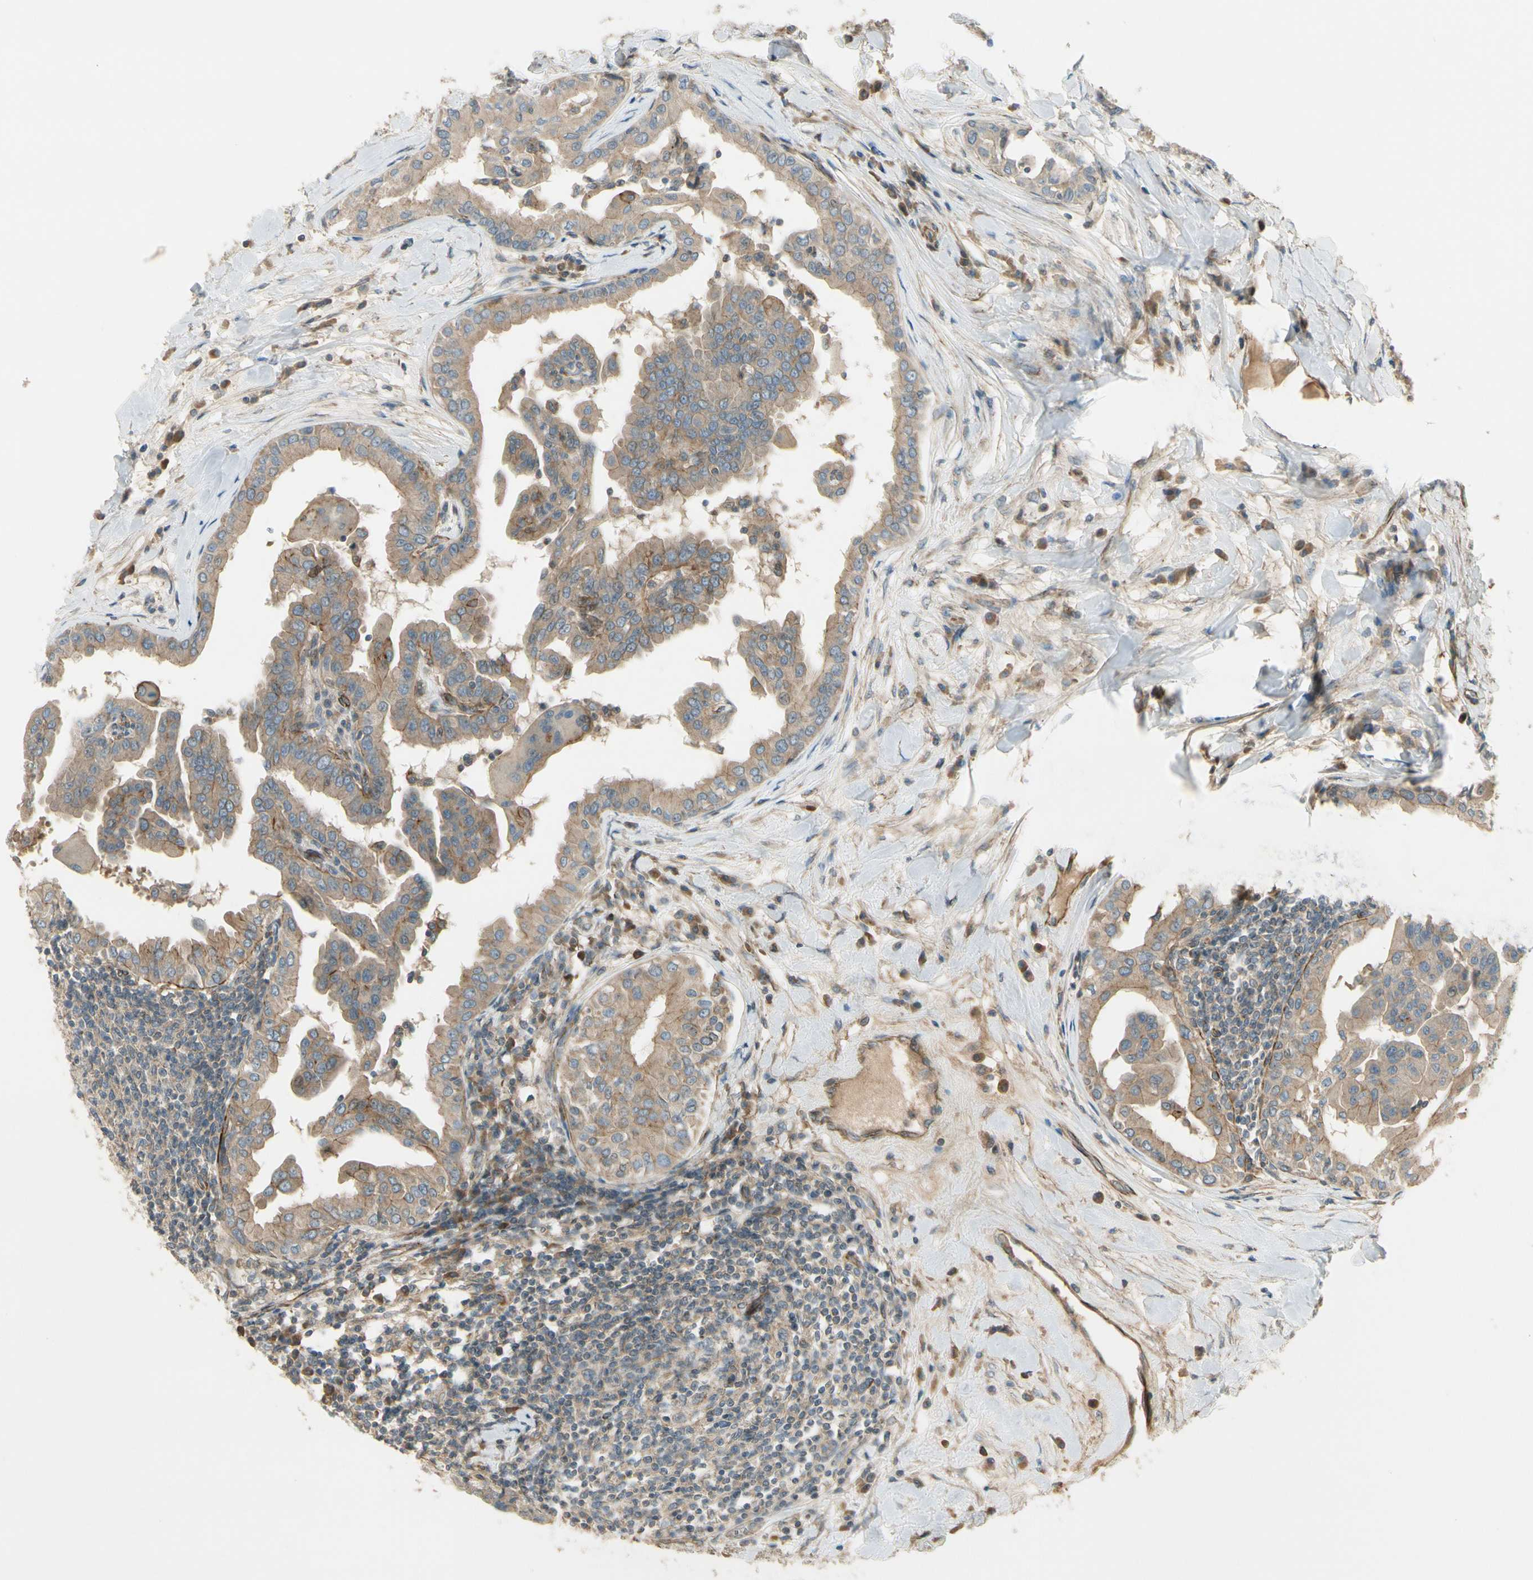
{"staining": {"intensity": "moderate", "quantity": ">75%", "location": "cytoplasmic/membranous"}, "tissue": "thyroid cancer", "cell_type": "Tumor cells", "image_type": "cancer", "snomed": [{"axis": "morphology", "description": "Papillary adenocarcinoma, NOS"}, {"axis": "topography", "description": "Thyroid gland"}], "caption": "A medium amount of moderate cytoplasmic/membranous positivity is seen in about >75% of tumor cells in thyroid cancer tissue.", "gene": "PPP3CB", "patient": {"sex": "male", "age": 33}}